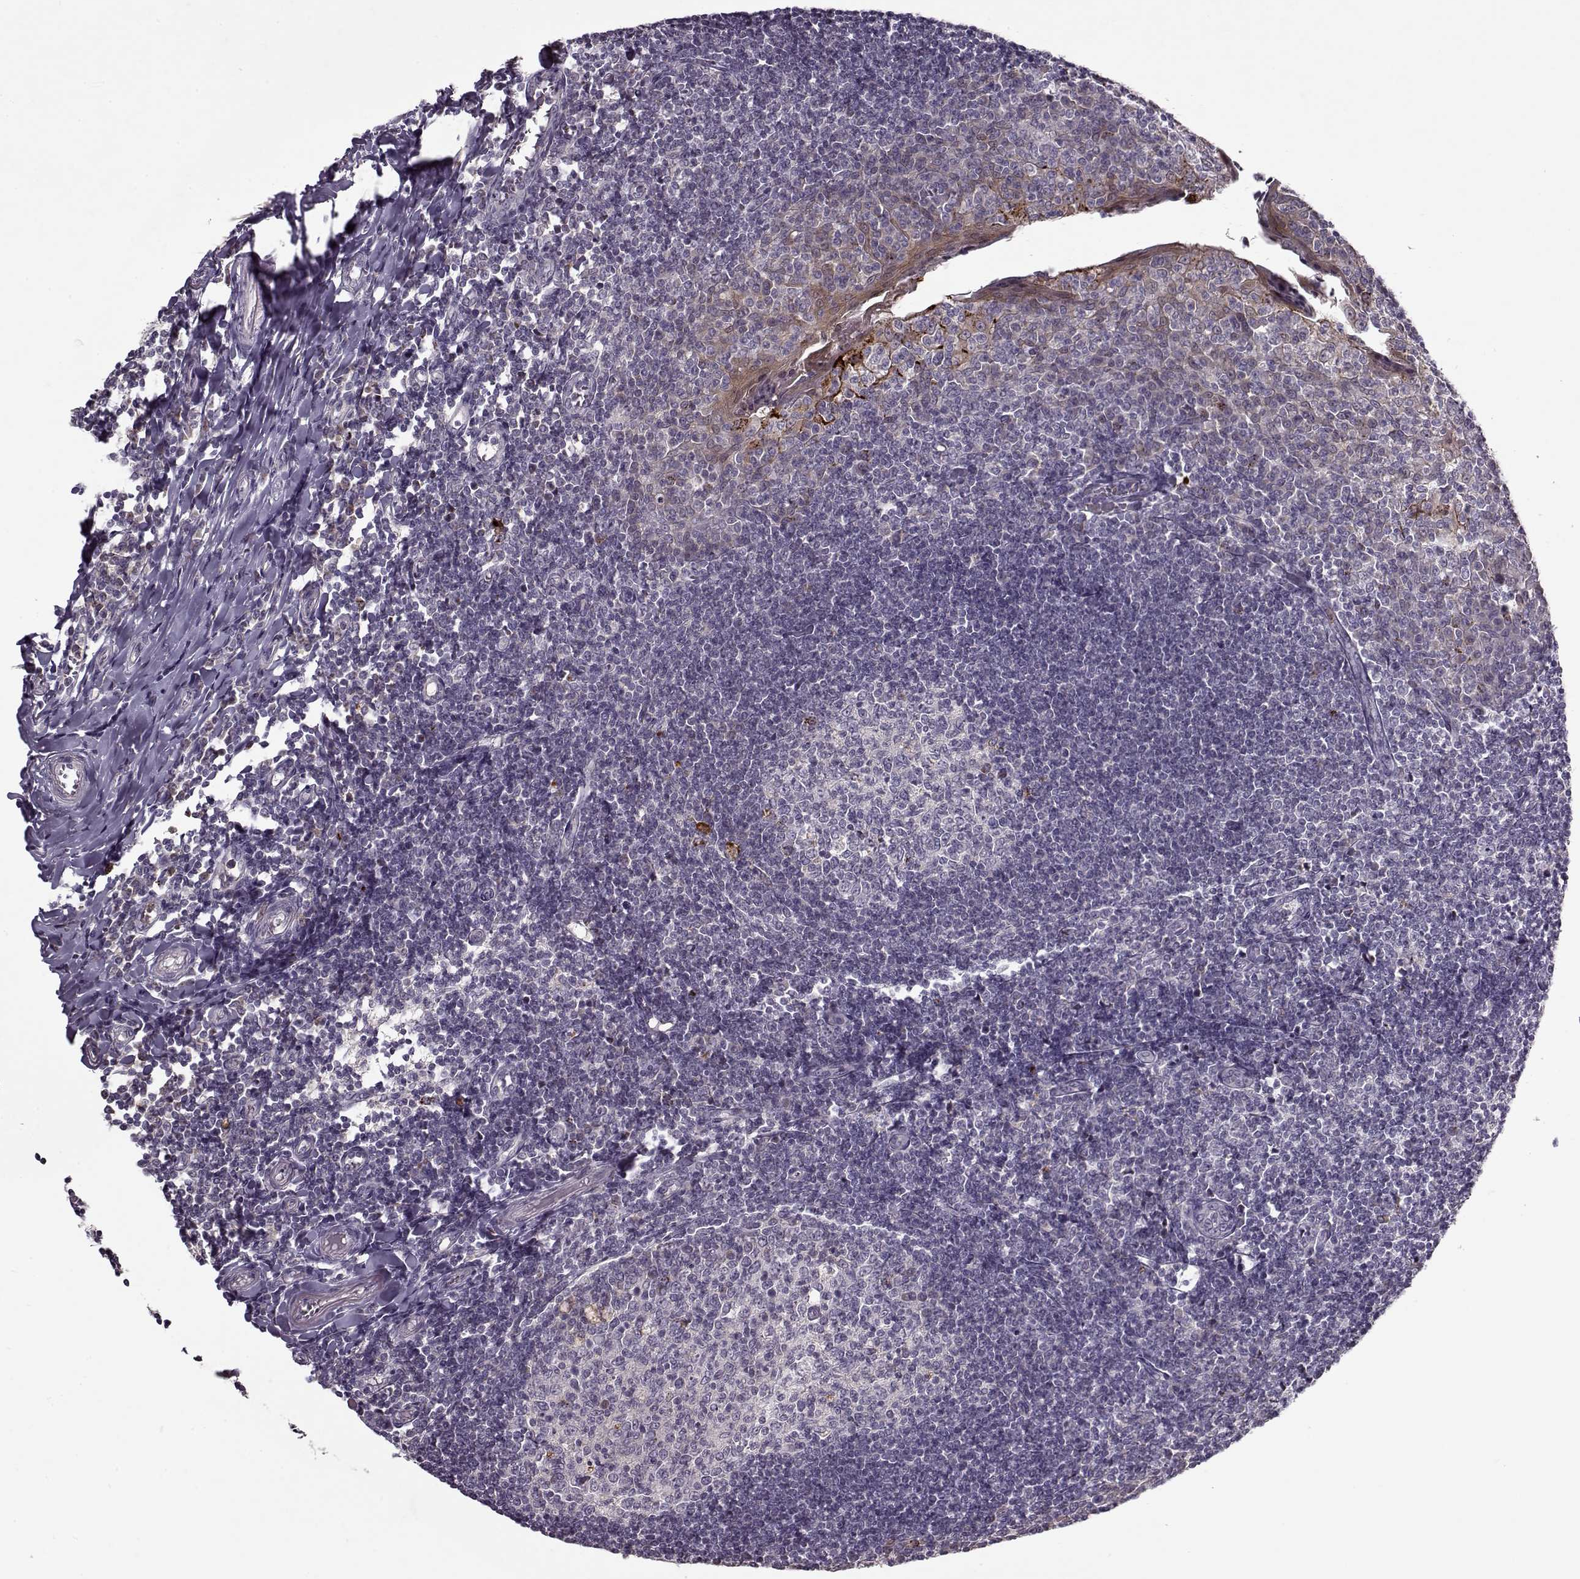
{"staining": {"intensity": "negative", "quantity": "none", "location": "none"}, "tissue": "tonsil", "cell_type": "Germinal center cells", "image_type": "normal", "snomed": [{"axis": "morphology", "description": "Normal tissue, NOS"}, {"axis": "topography", "description": "Tonsil"}], "caption": "This is an immunohistochemistry (IHC) image of unremarkable tonsil. There is no positivity in germinal center cells.", "gene": "ACOT11", "patient": {"sex": "female", "age": 12}}